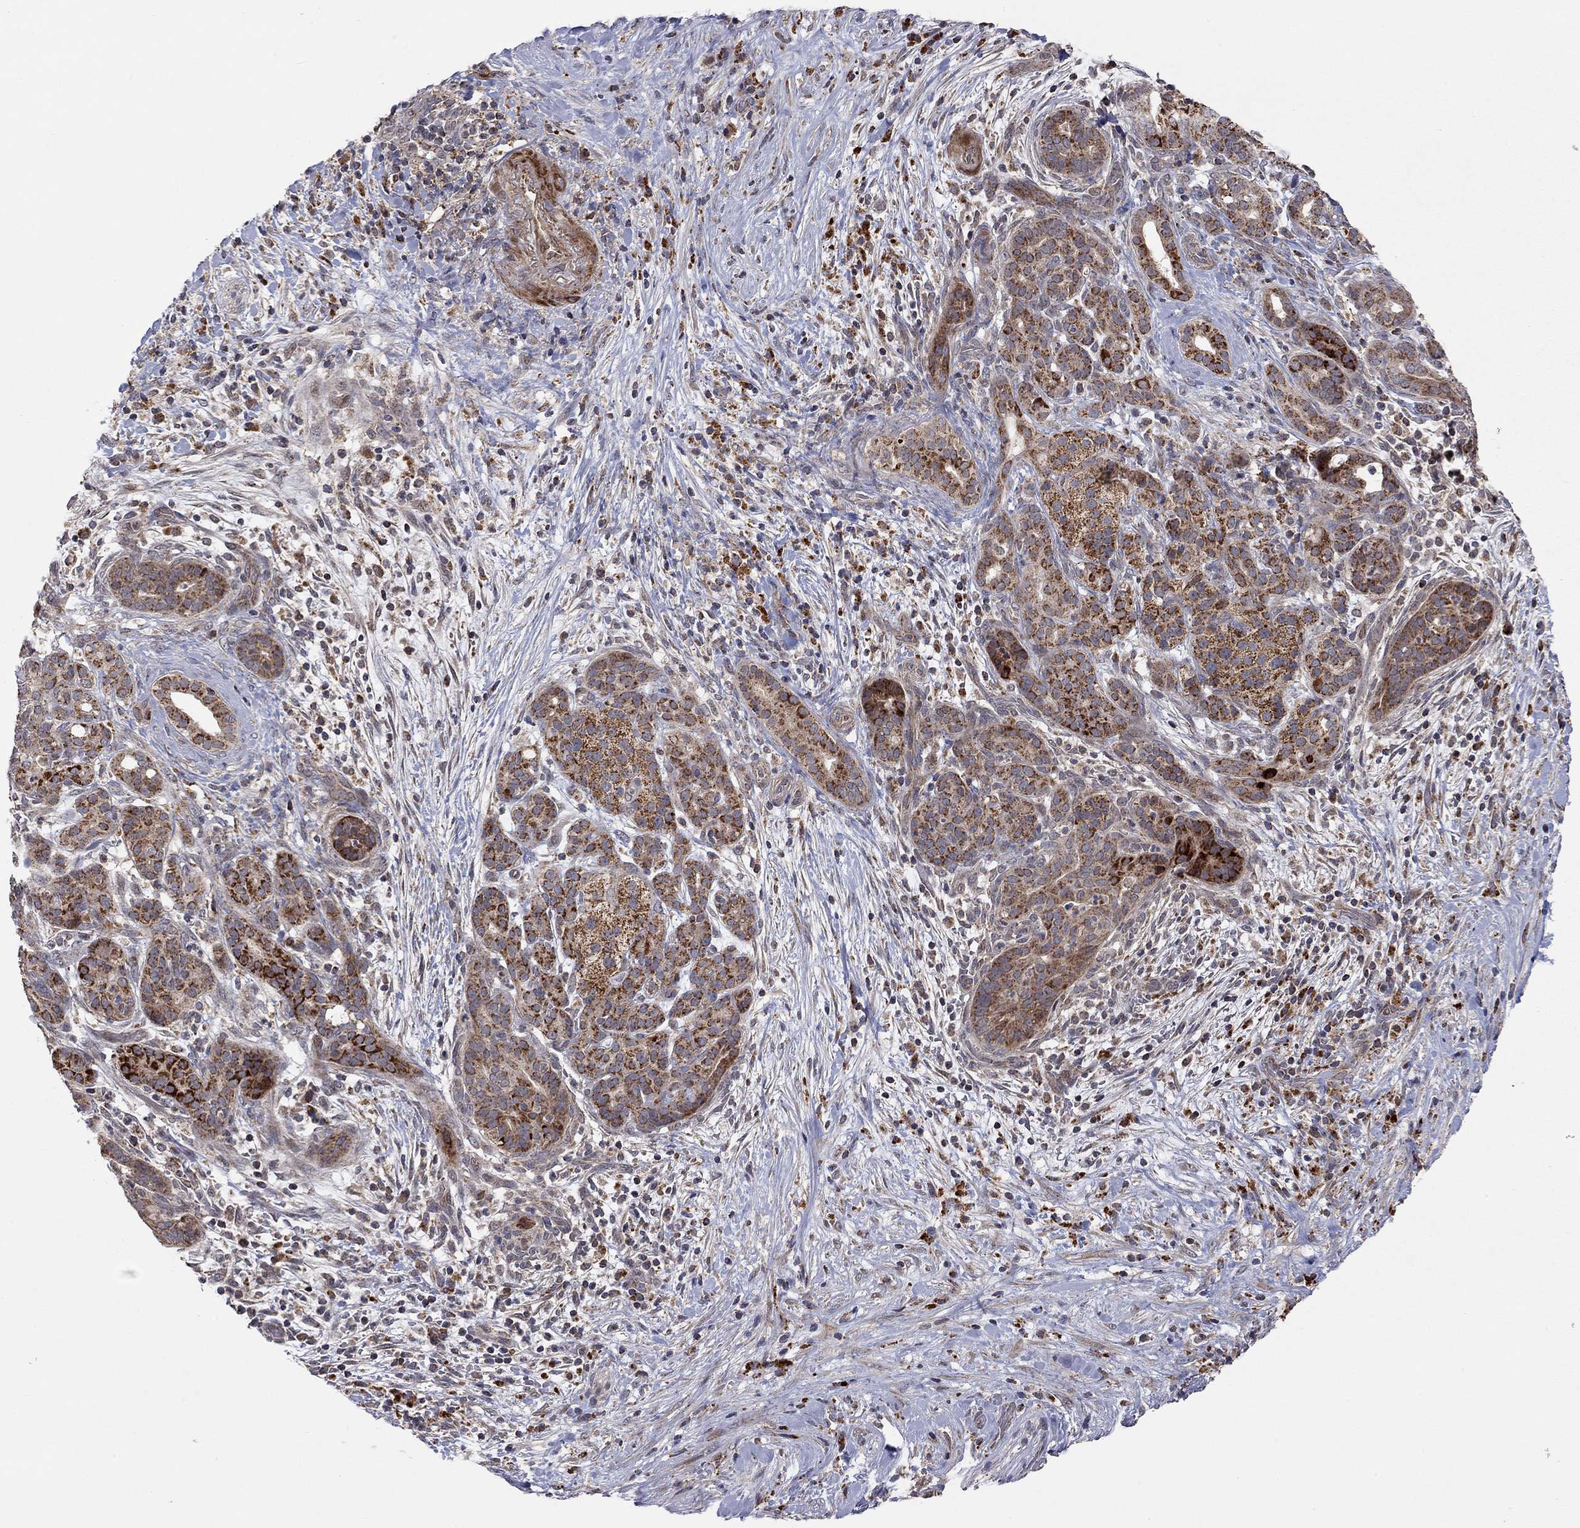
{"staining": {"intensity": "strong", "quantity": "25%-75%", "location": "cytoplasmic/membranous"}, "tissue": "pancreatic cancer", "cell_type": "Tumor cells", "image_type": "cancer", "snomed": [{"axis": "morphology", "description": "Adenocarcinoma, NOS"}, {"axis": "topography", "description": "Pancreas"}], "caption": "A high-resolution micrograph shows immunohistochemistry (IHC) staining of pancreatic cancer (adenocarcinoma), which demonstrates strong cytoplasmic/membranous positivity in approximately 25%-75% of tumor cells.", "gene": "IDS", "patient": {"sex": "male", "age": 44}}